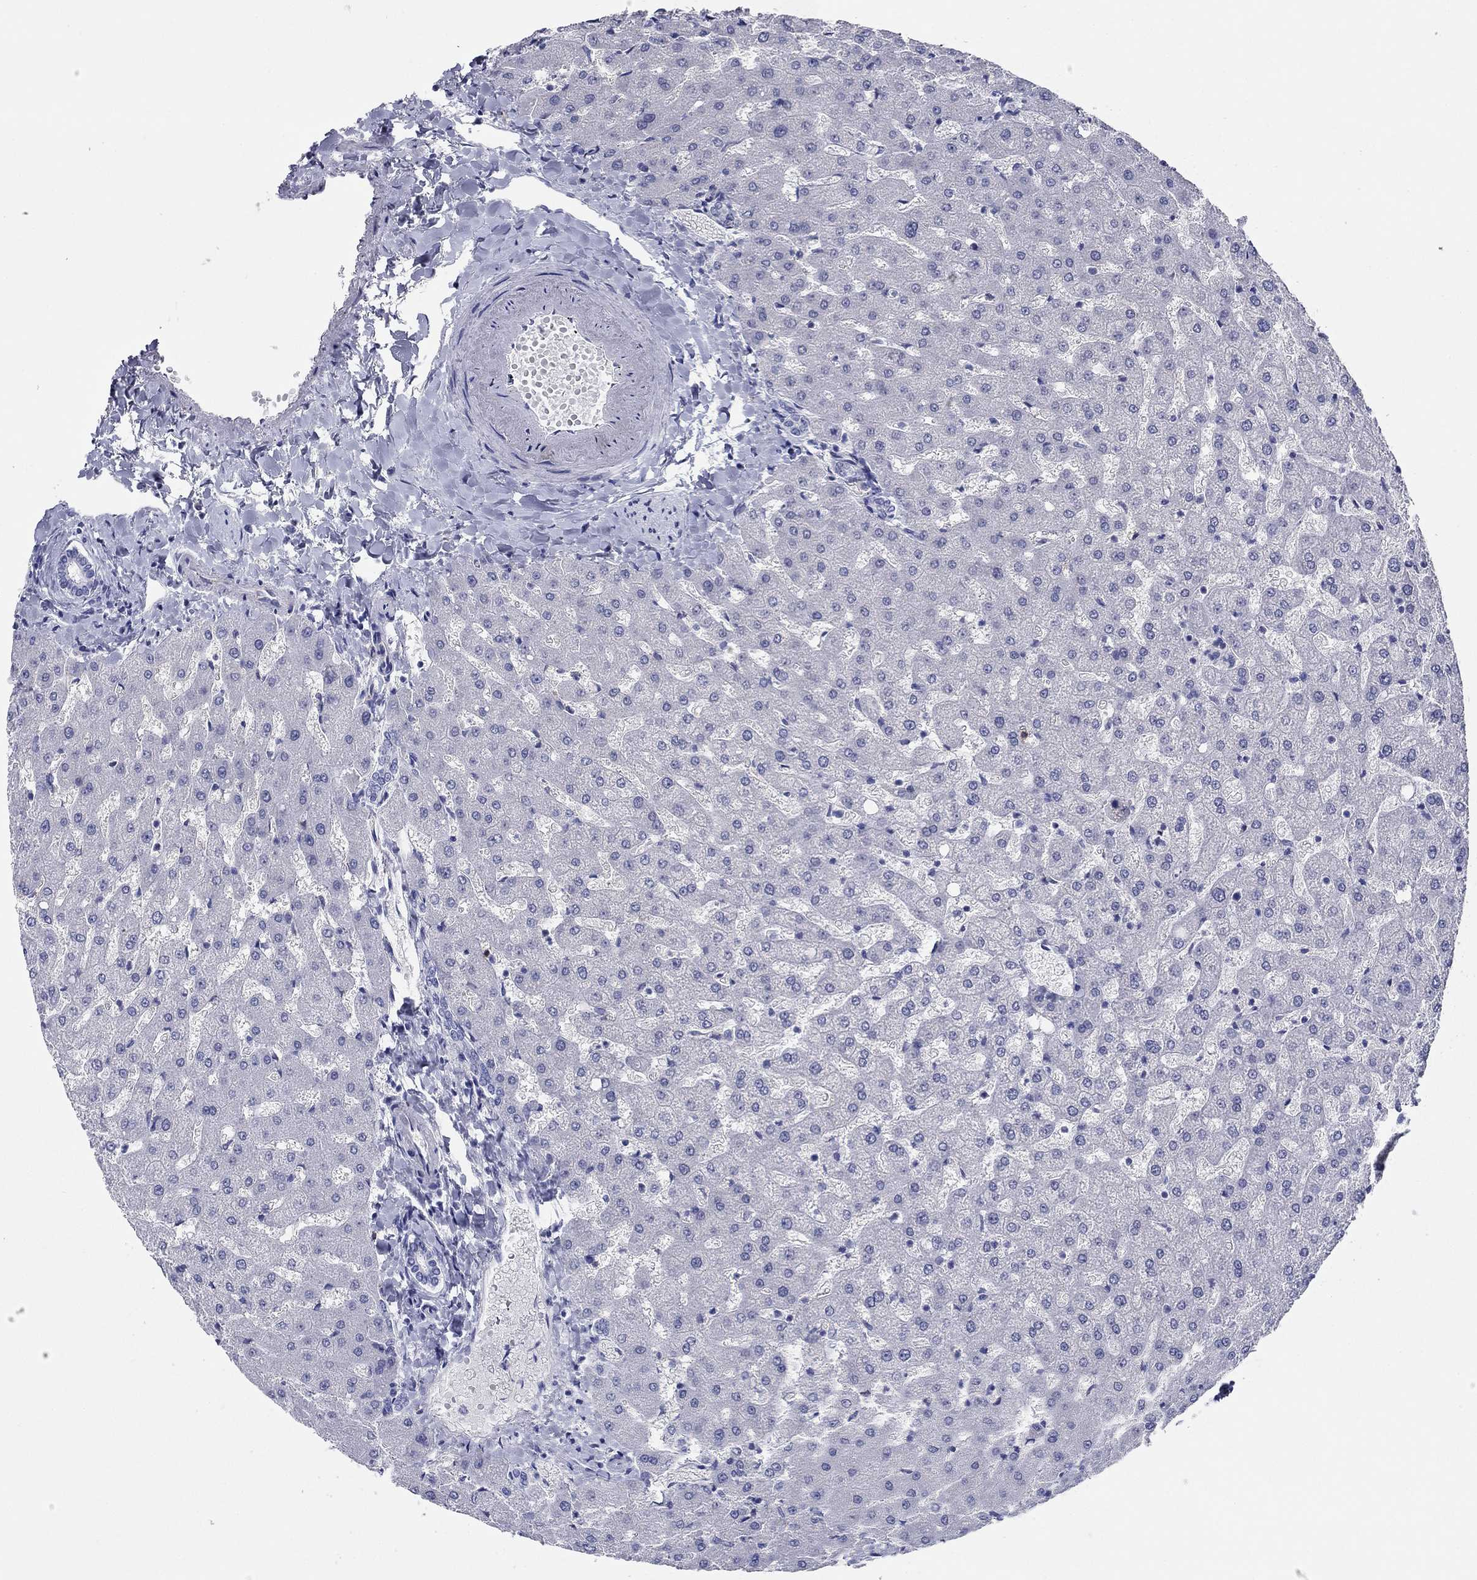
{"staining": {"intensity": "negative", "quantity": "none", "location": "none"}, "tissue": "liver", "cell_type": "Cholangiocytes", "image_type": "normal", "snomed": [{"axis": "morphology", "description": "Normal tissue, NOS"}, {"axis": "topography", "description": "Liver"}], "caption": "There is no significant expression in cholangiocytes of liver. (Immunohistochemistry (ihc), brightfield microscopy, high magnification).", "gene": "ITGAE", "patient": {"sex": "female", "age": 50}}